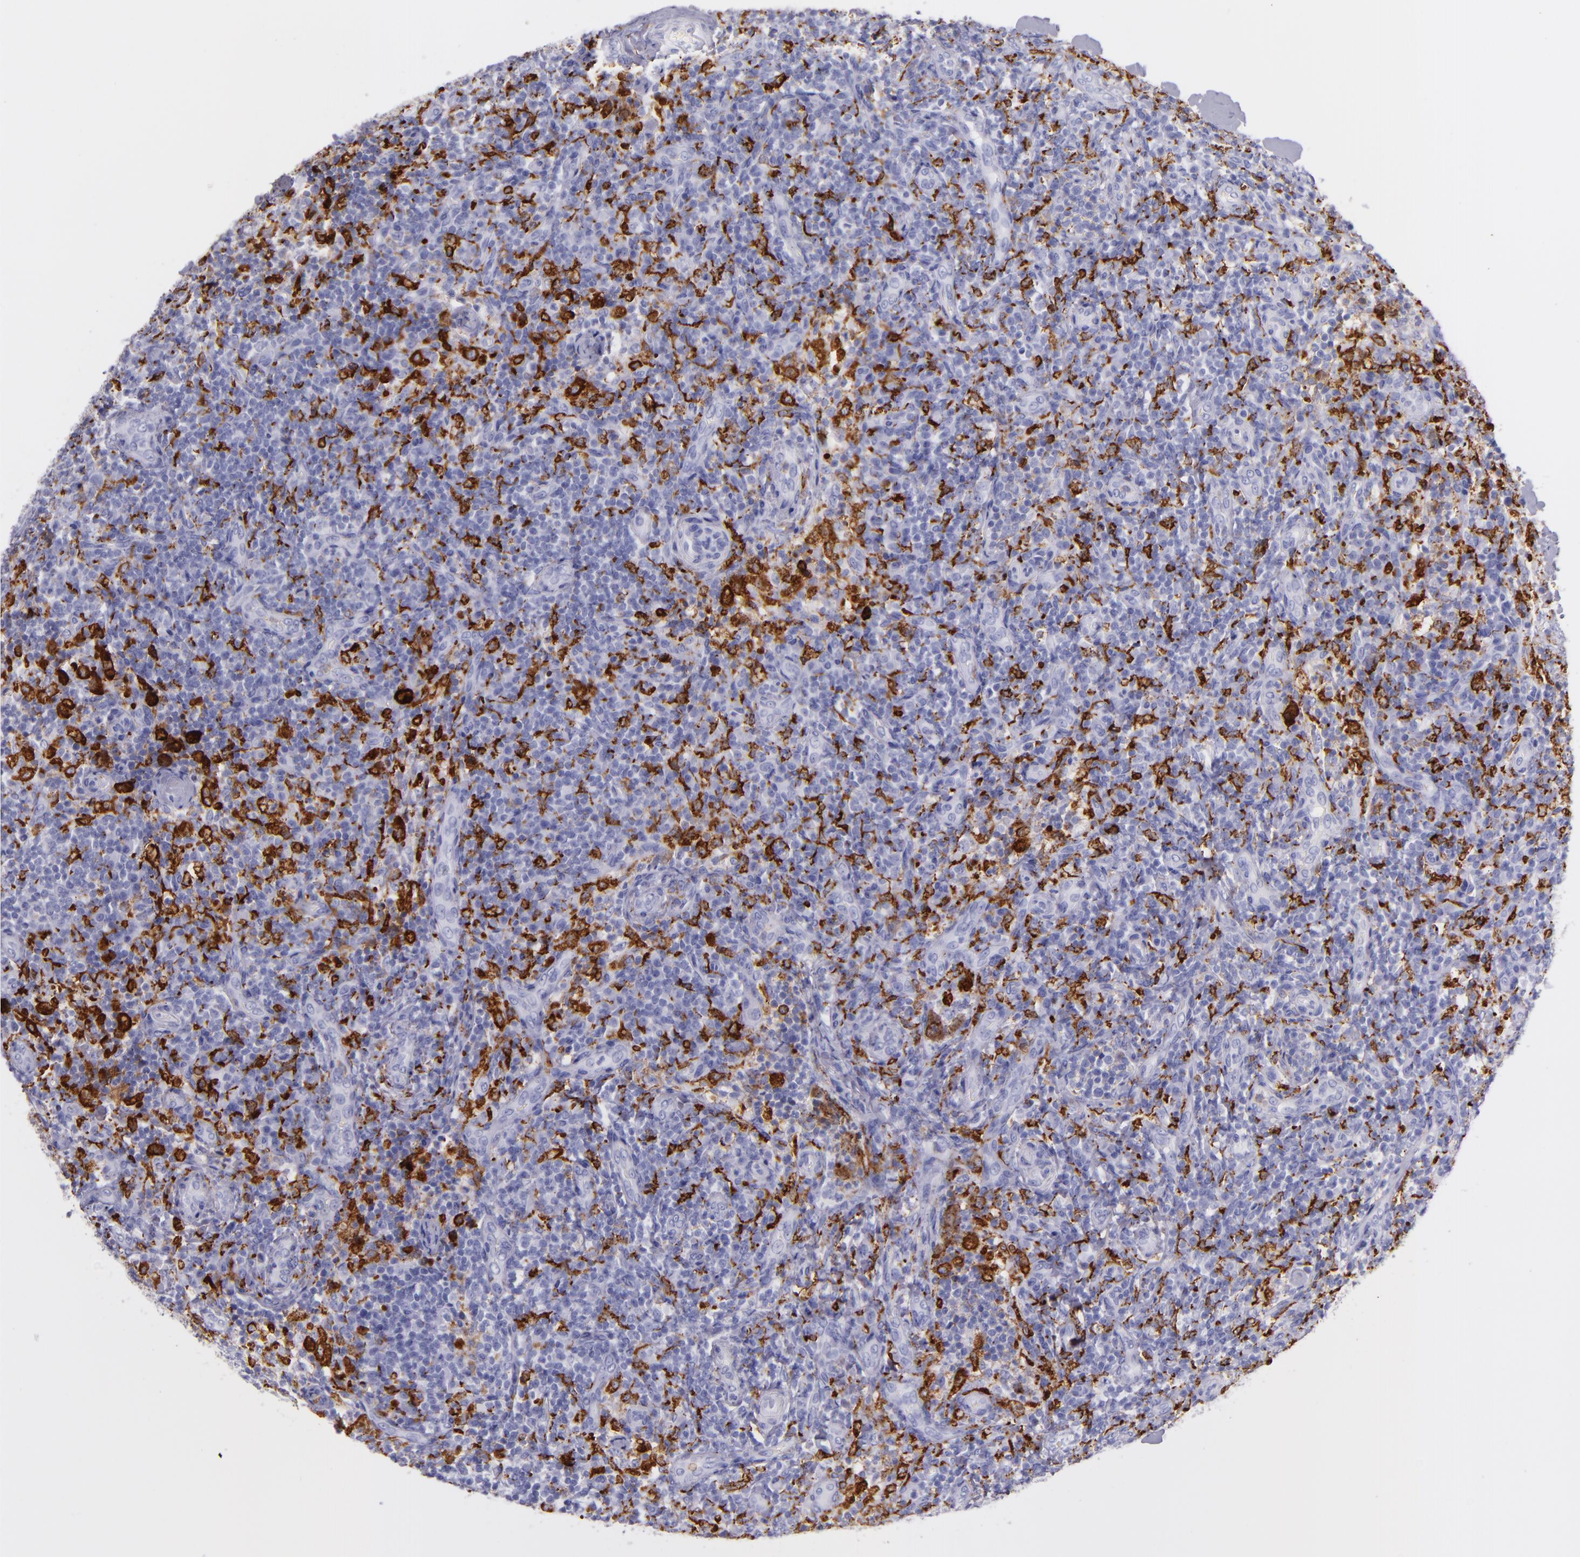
{"staining": {"intensity": "moderate", "quantity": "<25%", "location": "cytoplasmic/membranous"}, "tissue": "lymph node", "cell_type": "Germinal center cells", "image_type": "normal", "snomed": [{"axis": "morphology", "description": "Normal tissue, NOS"}, {"axis": "morphology", "description": "Inflammation, NOS"}, {"axis": "topography", "description": "Lymph node"}], "caption": "Lymph node stained with IHC exhibits moderate cytoplasmic/membranous expression in about <25% of germinal center cells. The protein is shown in brown color, while the nuclei are stained blue.", "gene": "CD163", "patient": {"sex": "male", "age": 46}}